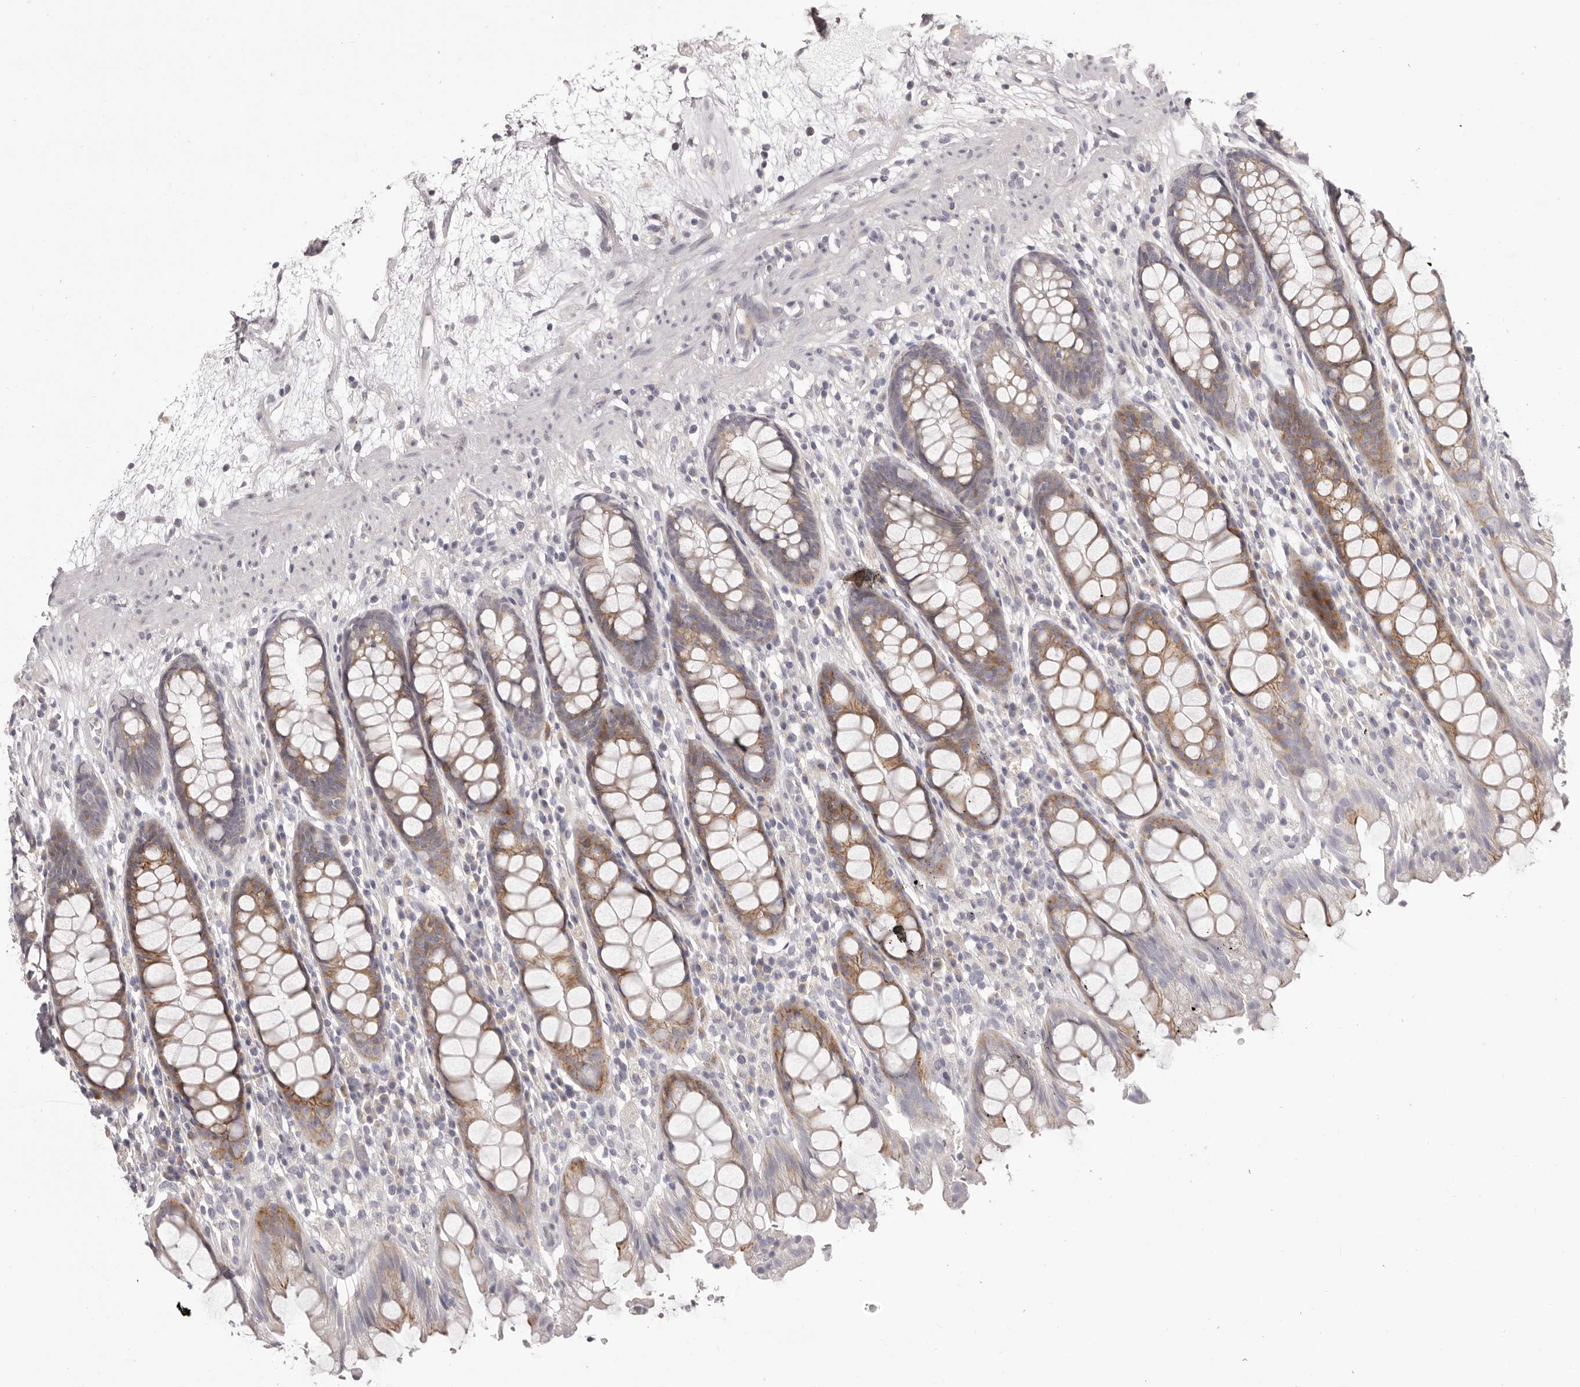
{"staining": {"intensity": "moderate", "quantity": ">75%", "location": "cytoplasmic/membranous"}, "tissue": "rectum", "cell_type": "Glandular cells", "image_type": "normal", "snomed": [{"axis": "morphology", "description": "Normal tissue, NOS"}, {"axis": "topography", "description": "Rectum"}], "caption": "Protein analysis of benign rectum reveals moderate cytoplasmic/membranous staining in approximately >75% of glandular cells.", "gene": "OTUD3", "patient": {"sex": "male", "age": 64}}